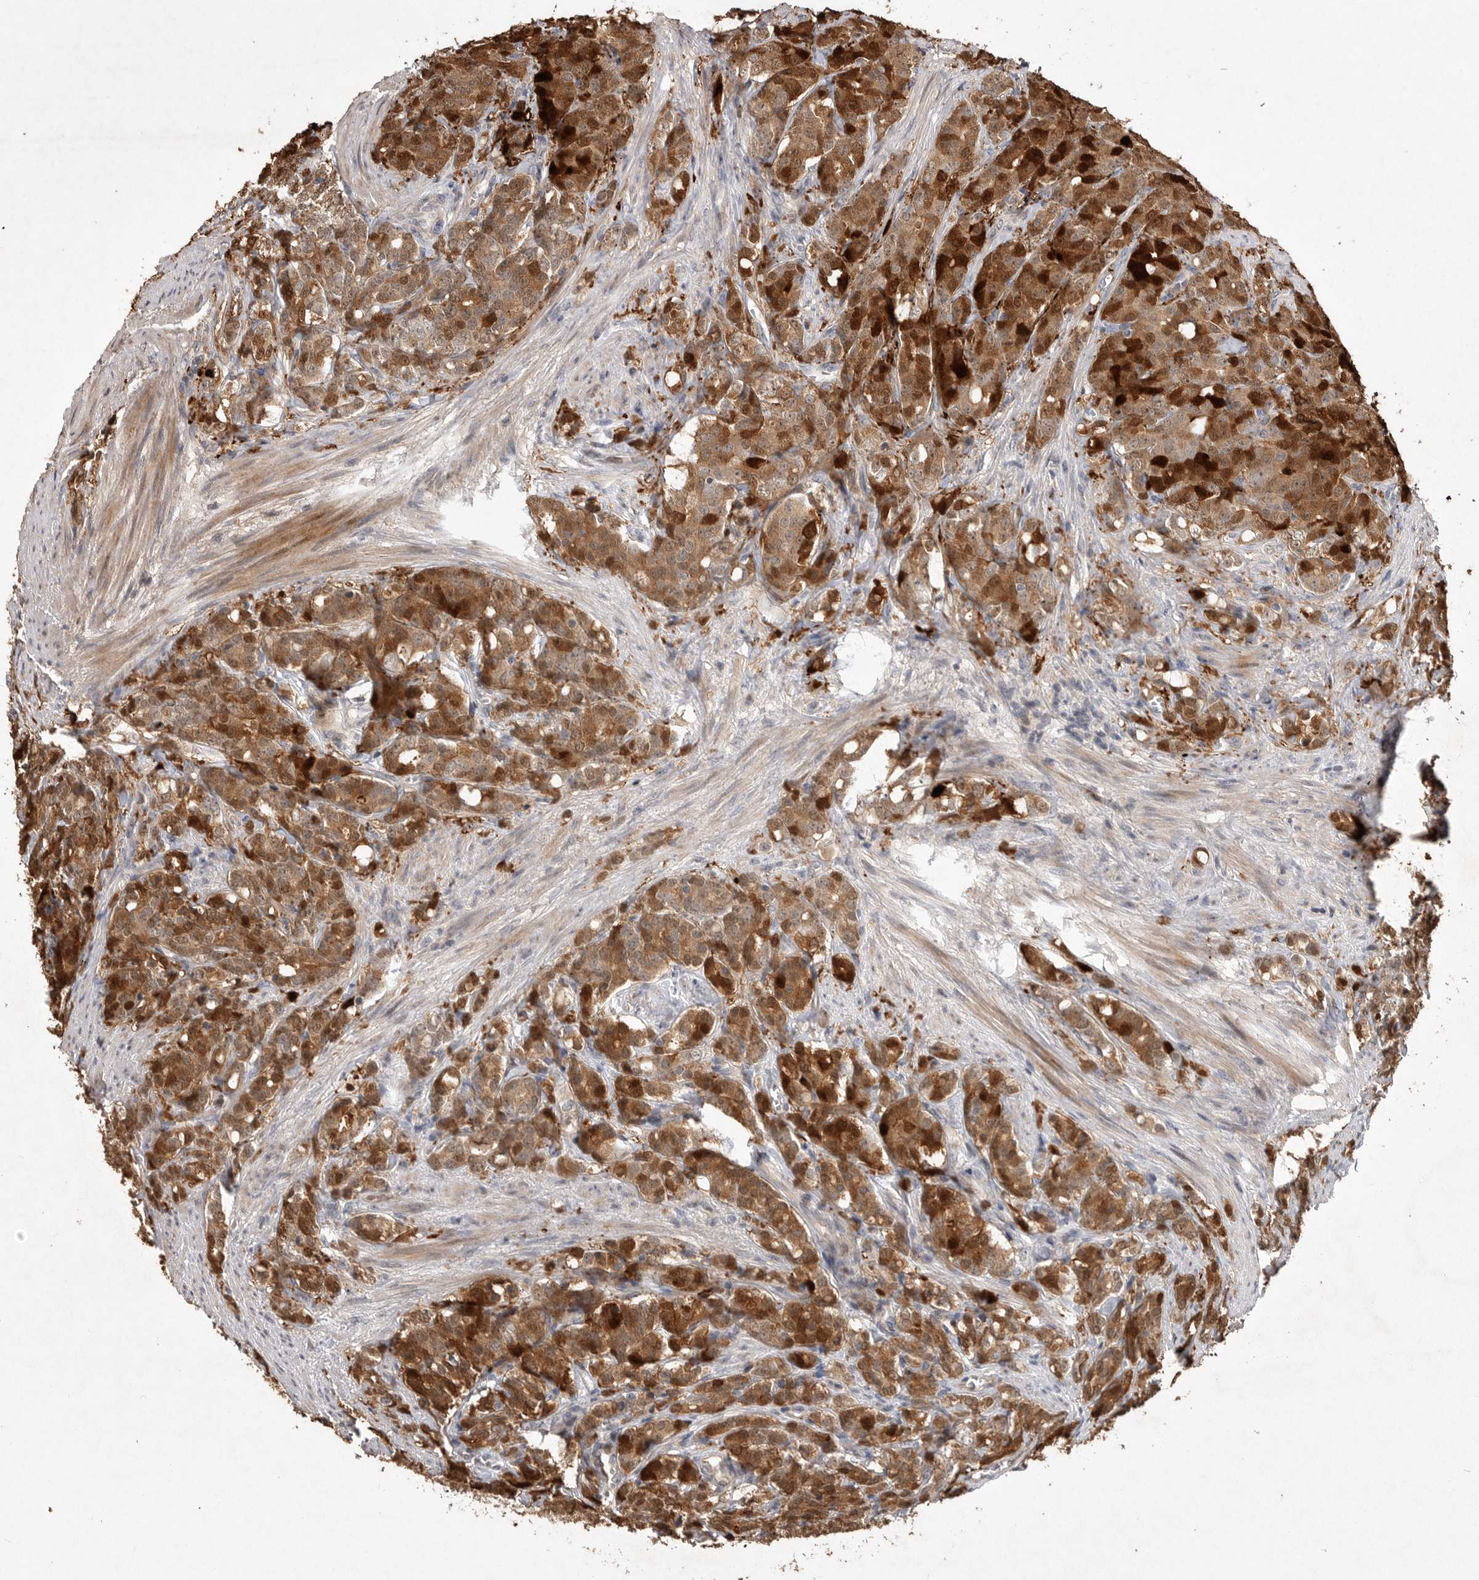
{"staining": {"intensity": "strong", "quantity": "25%-75%", "location": "cytoplasmic/membranous,nuclear"}, "tissue": "prostate cancer", "cell_type": "Tumor cells", "image_type": "cancer", "snomed": [{"axis": "morphology", "description": "Adenocarcinoma, High grade"}, {"axis": "topography", "description": "Prostate"}], "caption": "High-grade adenocarcinoma (prostate) tissue displays strong cytoplasmic/membranous and nuclear staining in approximately 25%-75% of tumor cells", "gene": "VN1R4", "patient": {"sex": "male", "age": 62}}